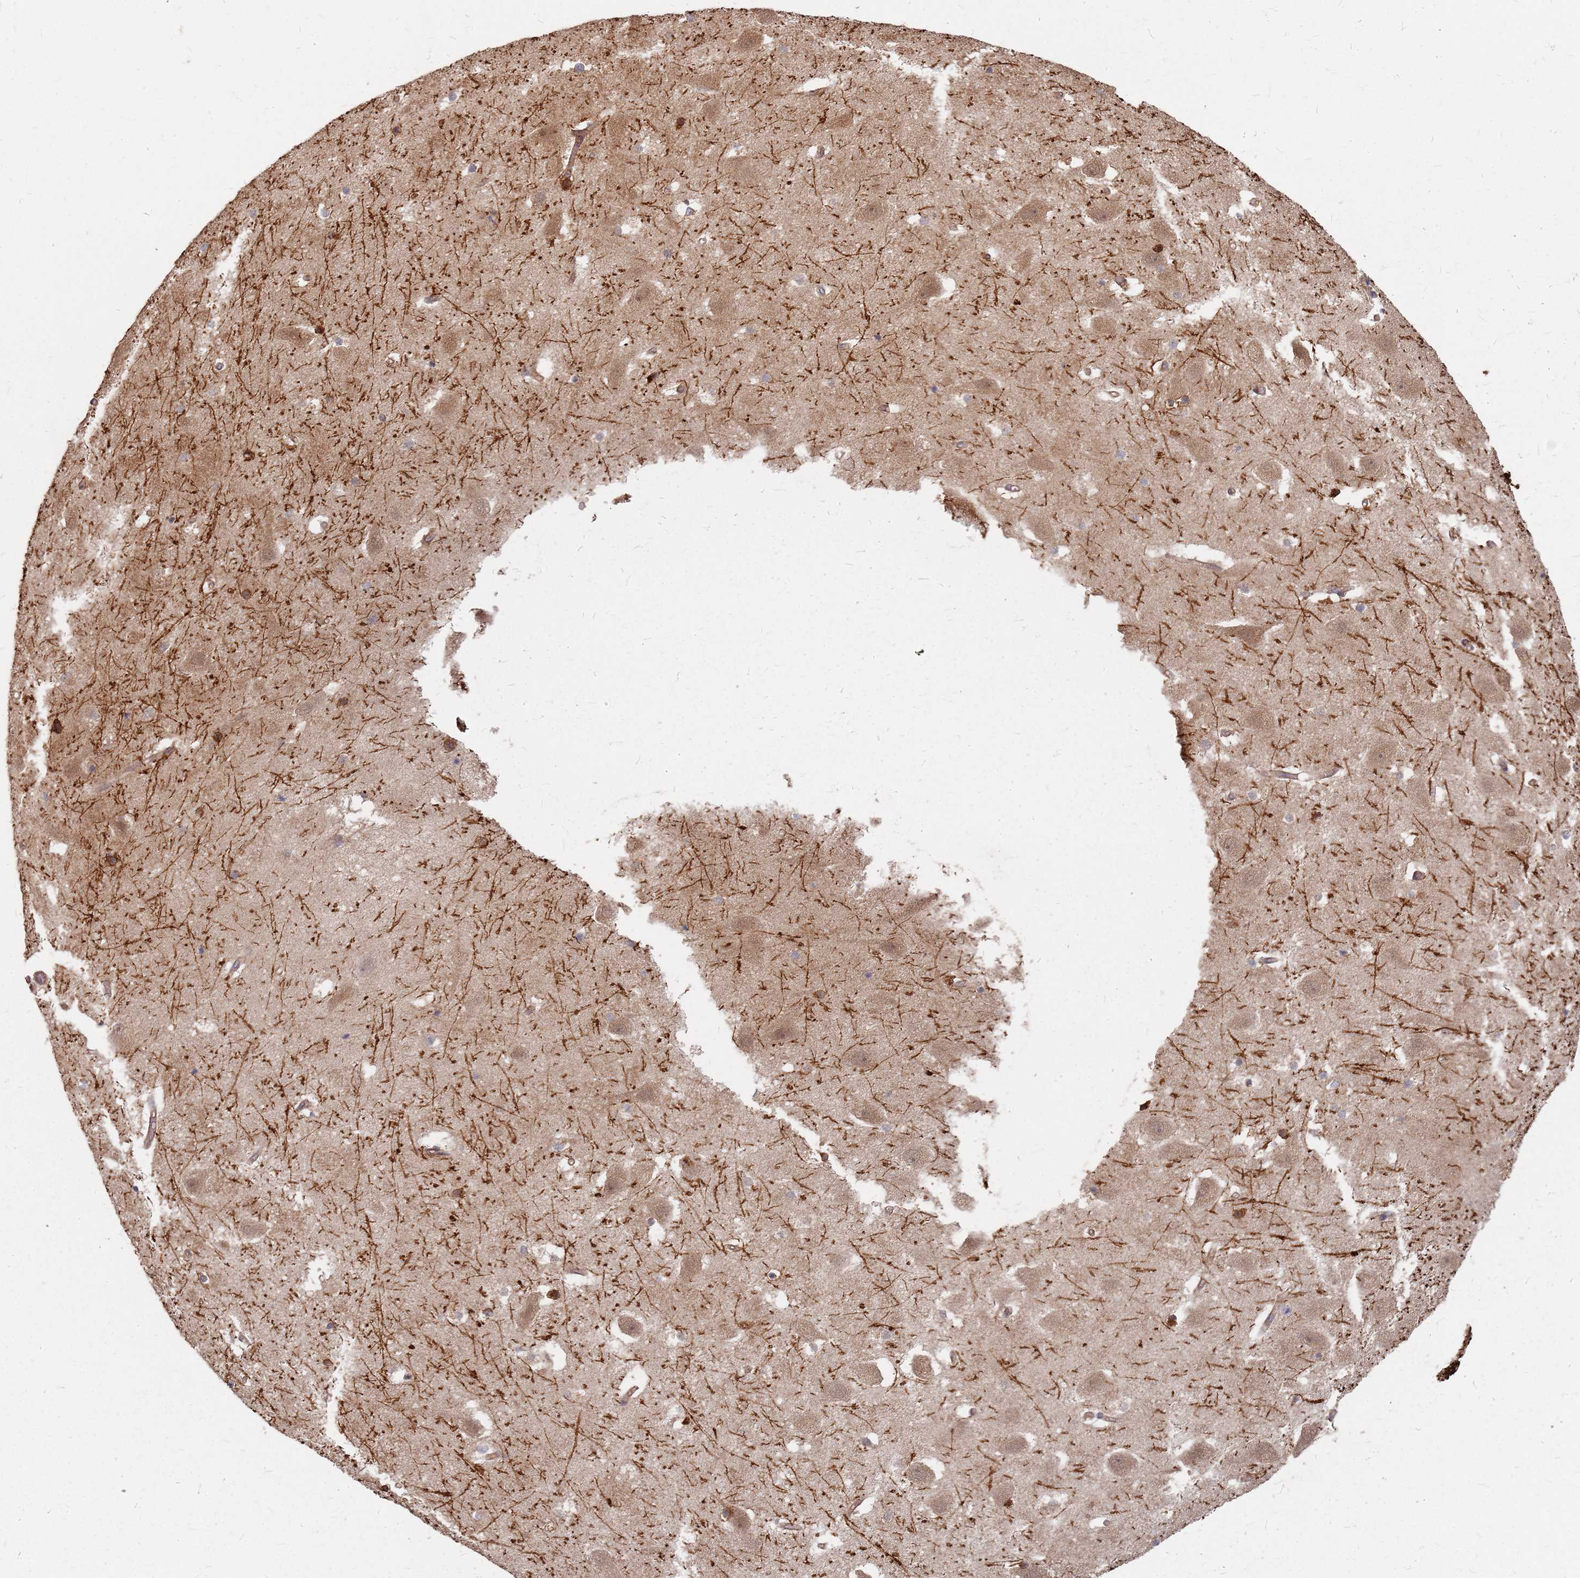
{"staining": {"intensity": "strong", "quantity": ">75%", "location": "cytoplasmic/membranous"}, "tissue": "hippocampus", "cell_type": "Glial cells", "image_type": "normal", "snomed": [{"axis": "morphology", "description": "Normal tissue, NOS"}, {"axis": "topography", "description": "Hippocampus"}], "caption": "Immunohistochemistry (IHC) photomicrograph of benign human hippocampus stained for a protein (brown), which reveals high levels of strong cytoplasmic/membranous positivity in about >75% of glial cells.", "gene": "TRABD", "patient": {"sex": "female", "age": 52}}